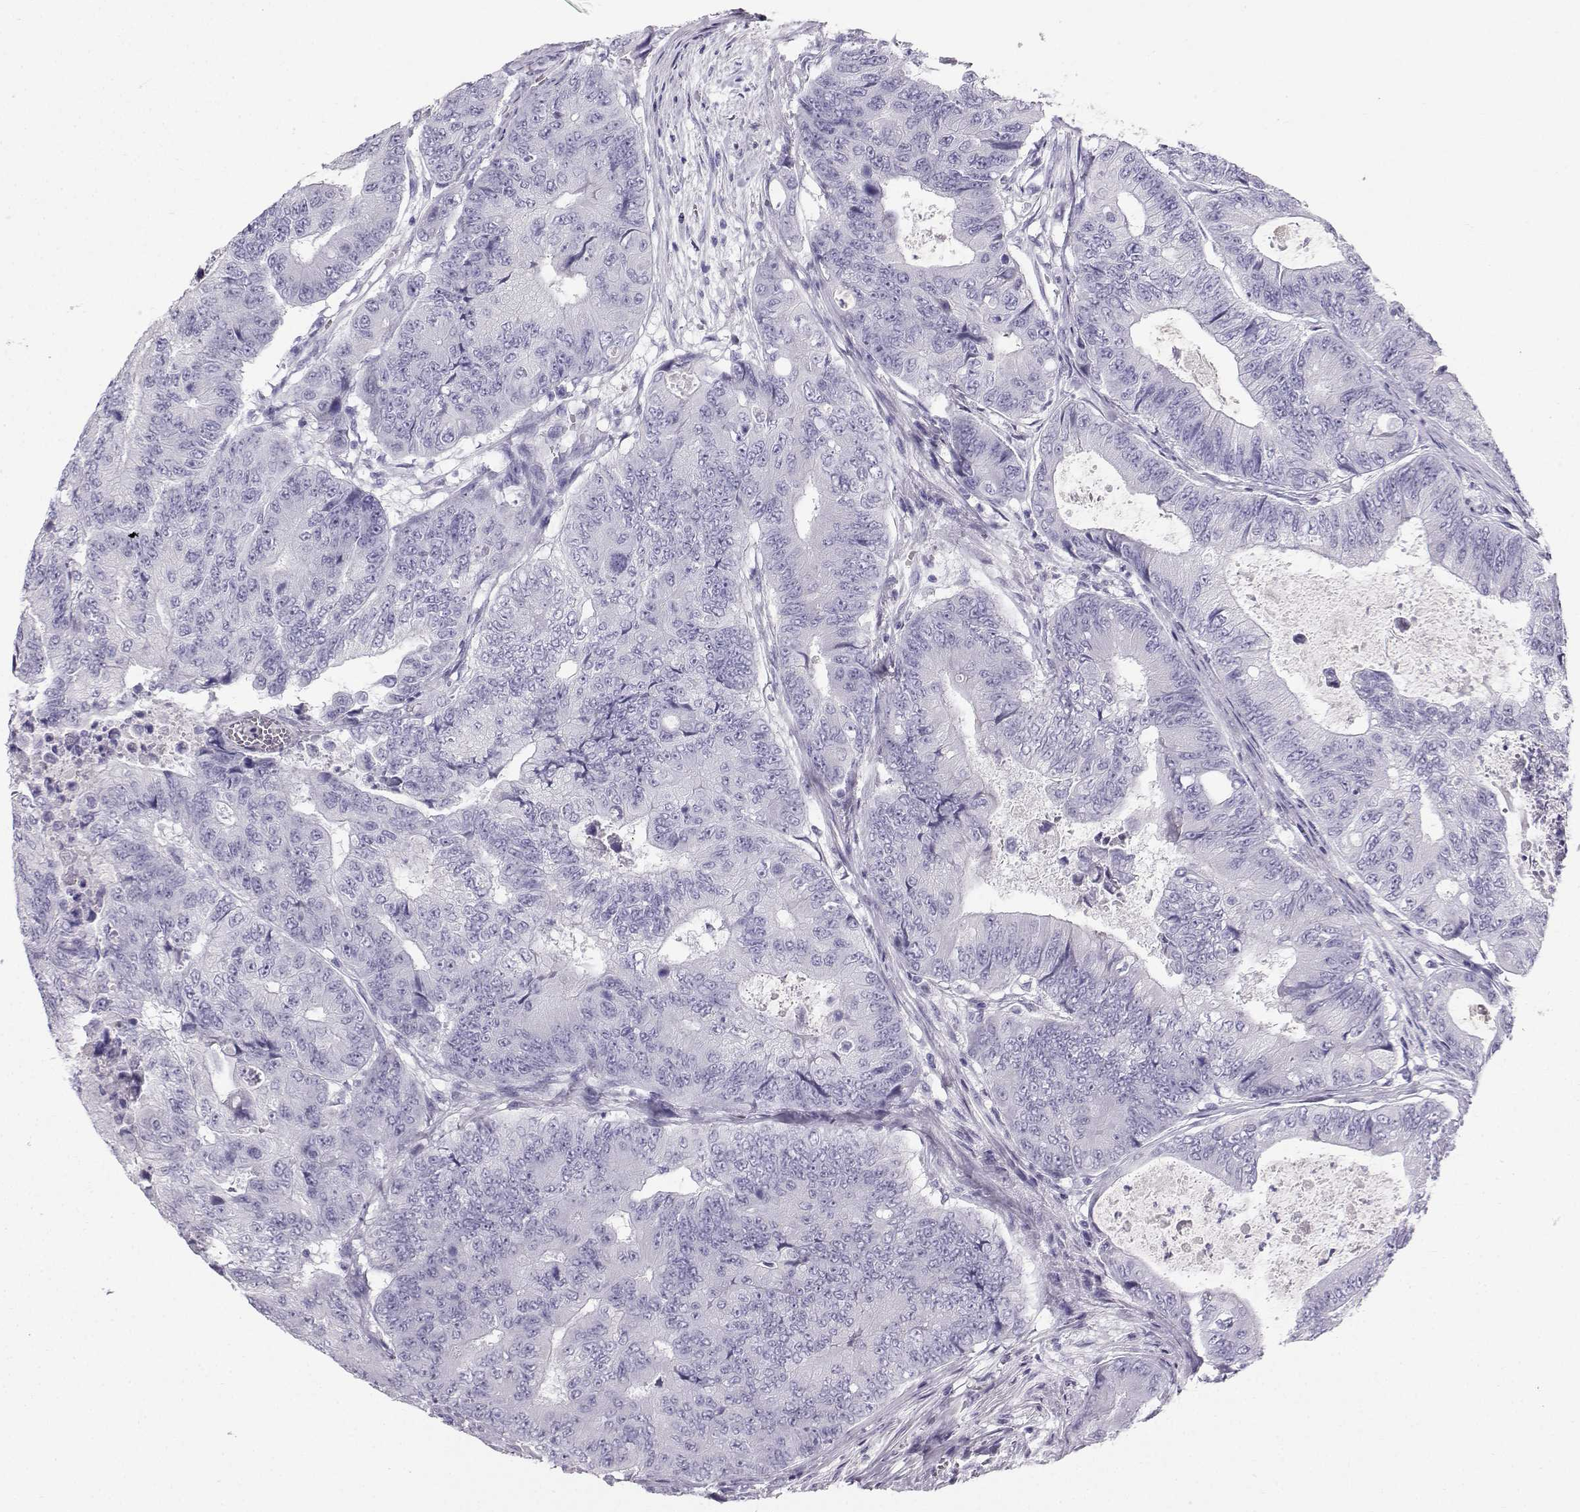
{"staining": {"intensity": "negative", "quantity": "none", "location": "none"}, "tissue": "colorectal cancer", "cell_type": "Tumor cells", "image_type": "cancer", "snomed": [{"axis": "morphology", "description": "Adenocarcinoma, NOS"}, {"axis": "topography", "description": "Colon"}], "caption": "IHC photomicrograph of neoplastic tissue: human colorectal cancer stained with DAB exhibits no significant protein positivity in tumor cells. (DAB immunohistochemistry (IHC) visualized using brightfield microscopy, high magnification).", "gene": "IQCD", "patient": {"sex": "female", "age": 48}}